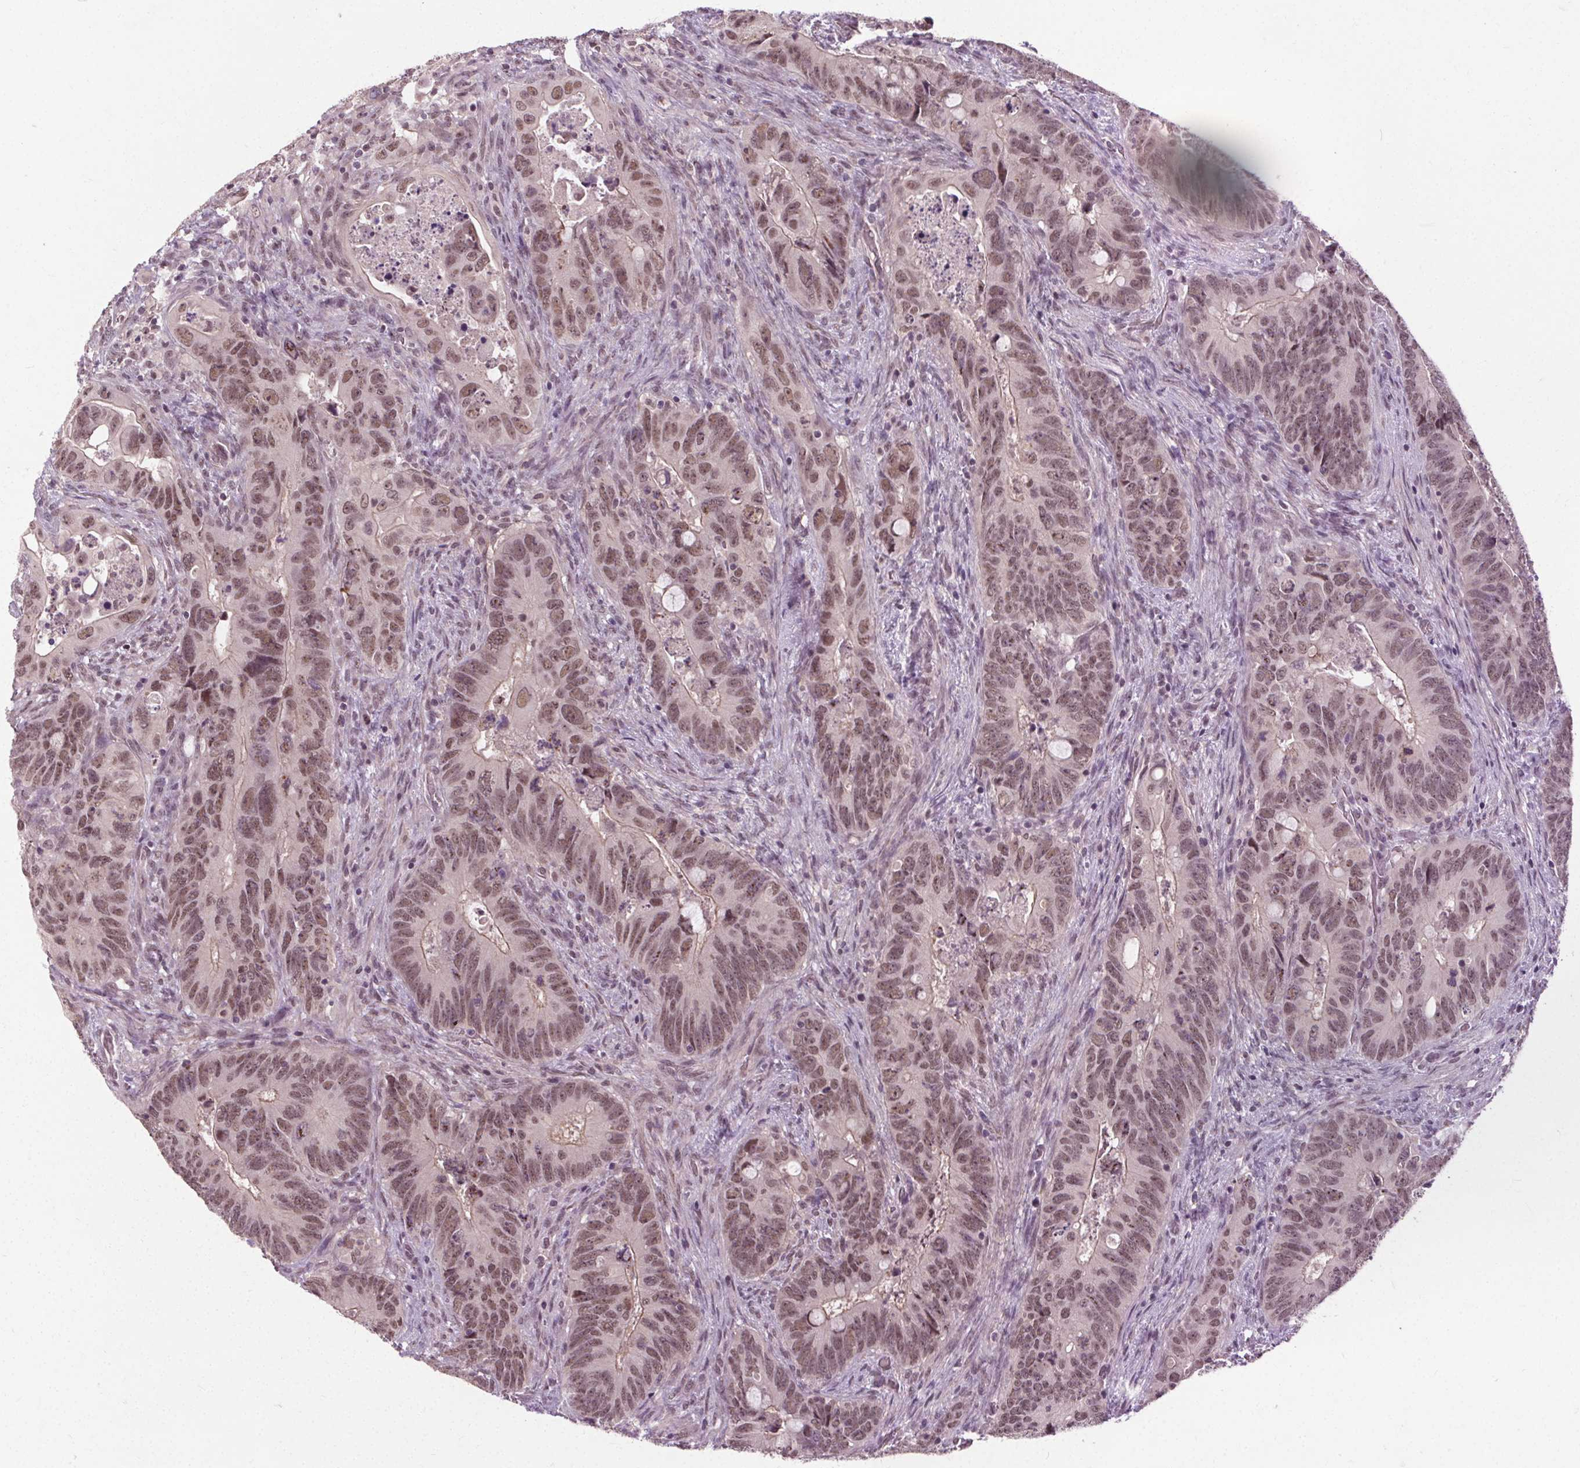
{"staining": {"intensity": "moderate", "quantity": ">75%", "location": "nuclear"}, "tissue": "colorectal cancer", "cell_type": "Tumor cells", "image_type": "cancer", "snomed": [{"axis": "morphology", "description": "Adenocarcinoma, NOS"}, {"axis": "topography", "description": "Rectum"}], "caption": "Immunohistochemical staining of human colorectal cancer demonstrates medium levels of moderate nuclear expression in about >75% of tumor cells. (Stains: DAB (3,3'-diaminobenzidine) in brown, nuclei in blue, Microscopy: brightfield microscopy at high magnification).", "gene": "MED6", "patient": {"sex": "male", "age": 78}}